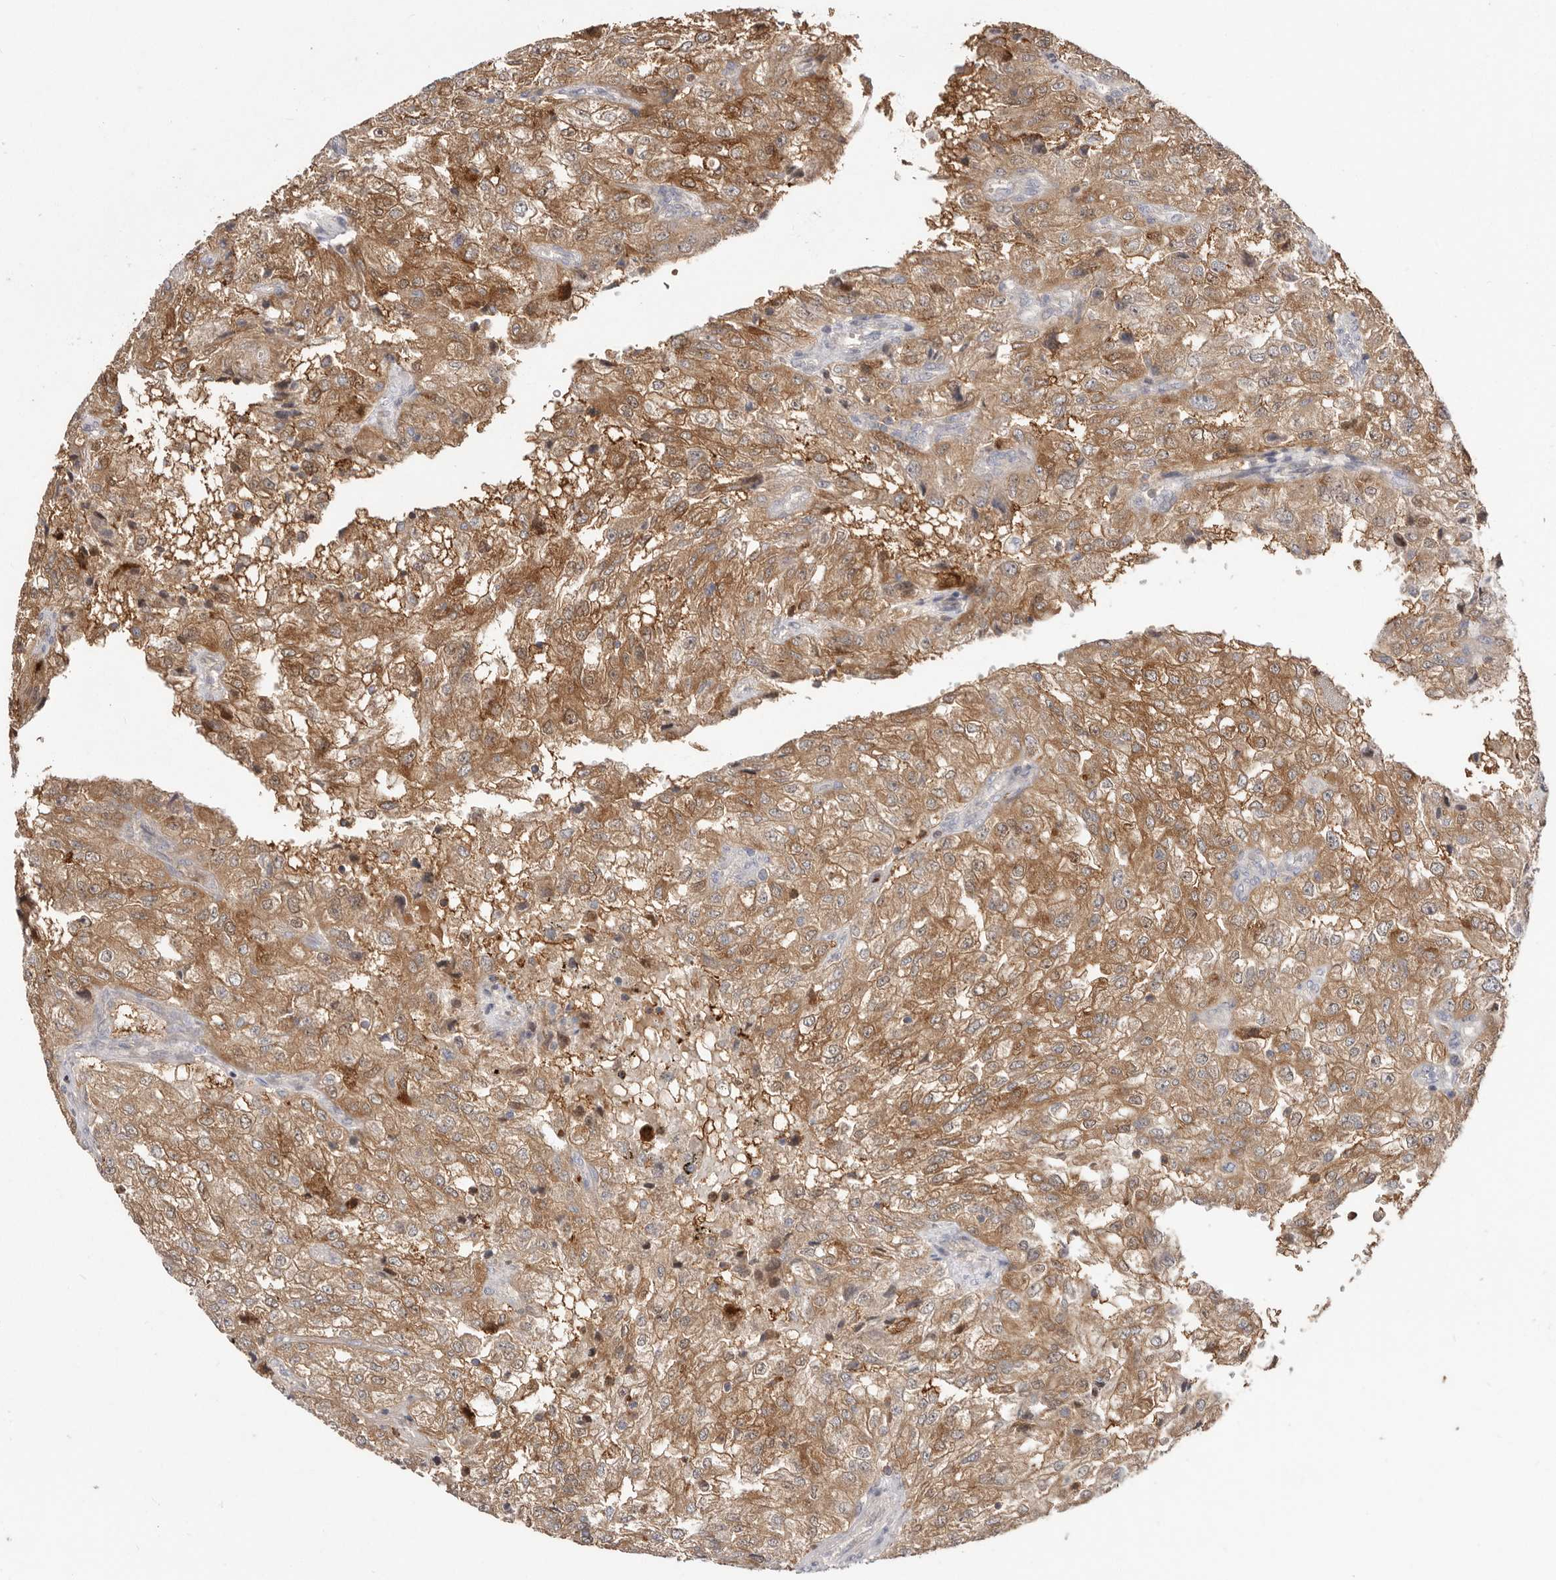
{"staining": {"intensity": "moderate", "quantity": ">75%", "location": "cytoplasmic/membranous"}, "tissue": "renal cancer", "cell_type": "Tumor cells", "image_type": "cancer", "snomed": [{"axis": "morphology", "description": "Adenocarcinoma, NOS"}, {"axis": "topography", "description": "Kidney"}], "caption": "Immunohistochemistry micrograph of renal cancer (adenocarcinoma) stained for a protein (brown), which shows medium levels of moderate cytoplasmic/membranous expression in approximately >75% of tumor cells.", "gene": "TC2N", "patient": {"sex": "female", "age": 54}}